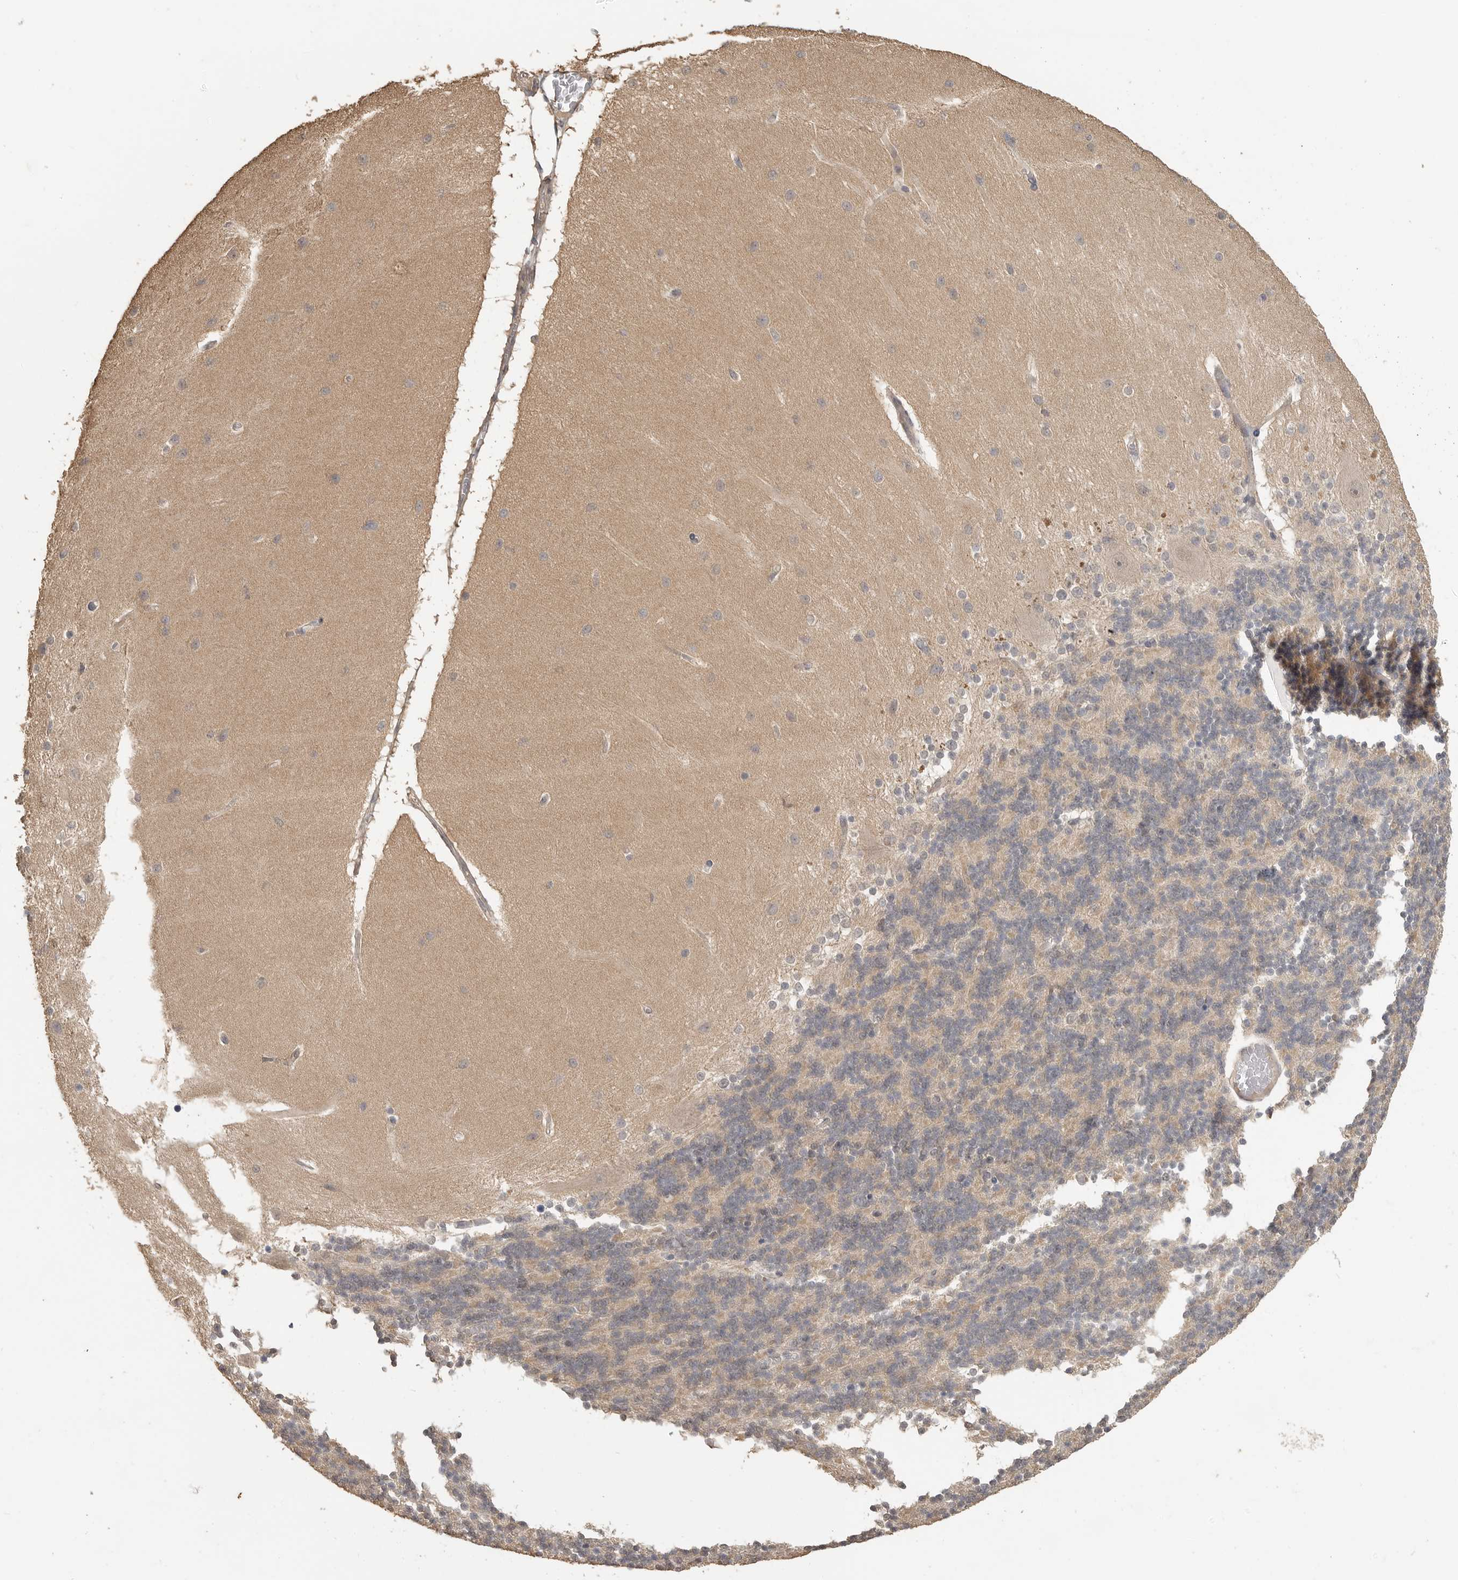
{"staining": {"intensity": "weak", "quantity": ">75%", "location": "cytoplasmic/membranous"}, "tissue": "cerebellum", "cell_type": "Cells in granular layer", "image_type": "normal", "snomed": [{"axis": "morphology", "description": "Normal tissue, NOS"}, {"axis": "topography", "description": "Cerebellum"}], "caption": "High-power microscopy captured an immunohistochemistry micrograph of normal cerebellum, revealing weak cytoplasmic/membranous positivity in approximately >75% of cells in granular layer. The staining is performed using DAB (3,3'-diaminobenzidine) brown chromogen to label protein expression. The nuclei are counter-stained blue using hematoxylin.", "gene": "MAP2K1", "patient": {"sex": "female", "age": 54}}